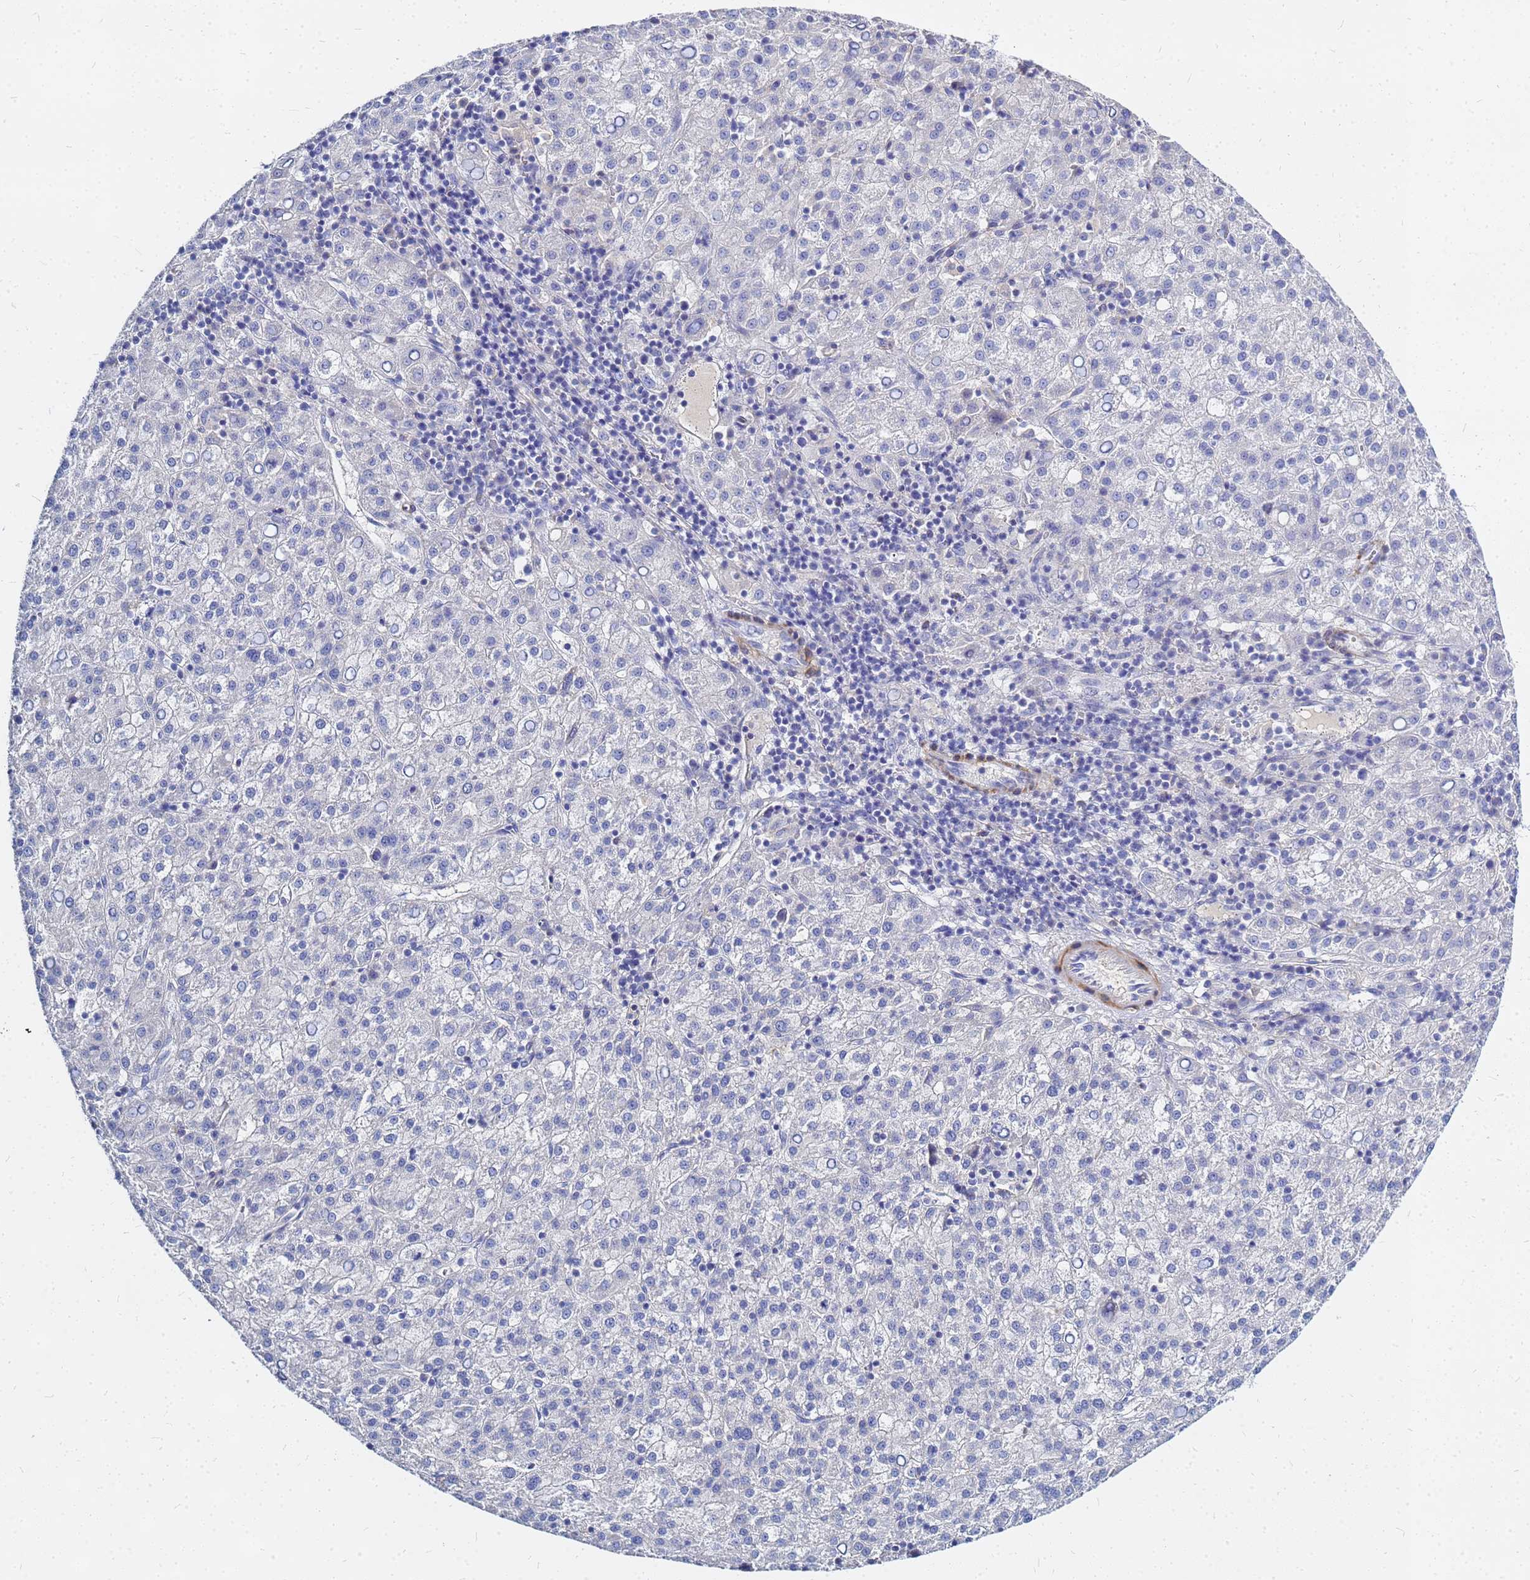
{"staining": {"intensity": "negative", "quantity": "none", "location": "none"}, "tissue": "liver cancer", "cell_type": "Tumor cells", "image_type": "cancer", "snomed": [{"axis": "morphology", "description": "Carcinoma, Hepatocellular, NOS"}, {"axis": "topography", "description": "Liver"}], "caption": "The micrograph exhibits no significant positivity in tumor cells of liver hepatocellular carcinoma.", "gene": "ZNF552", "patient": {"sex": "female", "age": 58}}